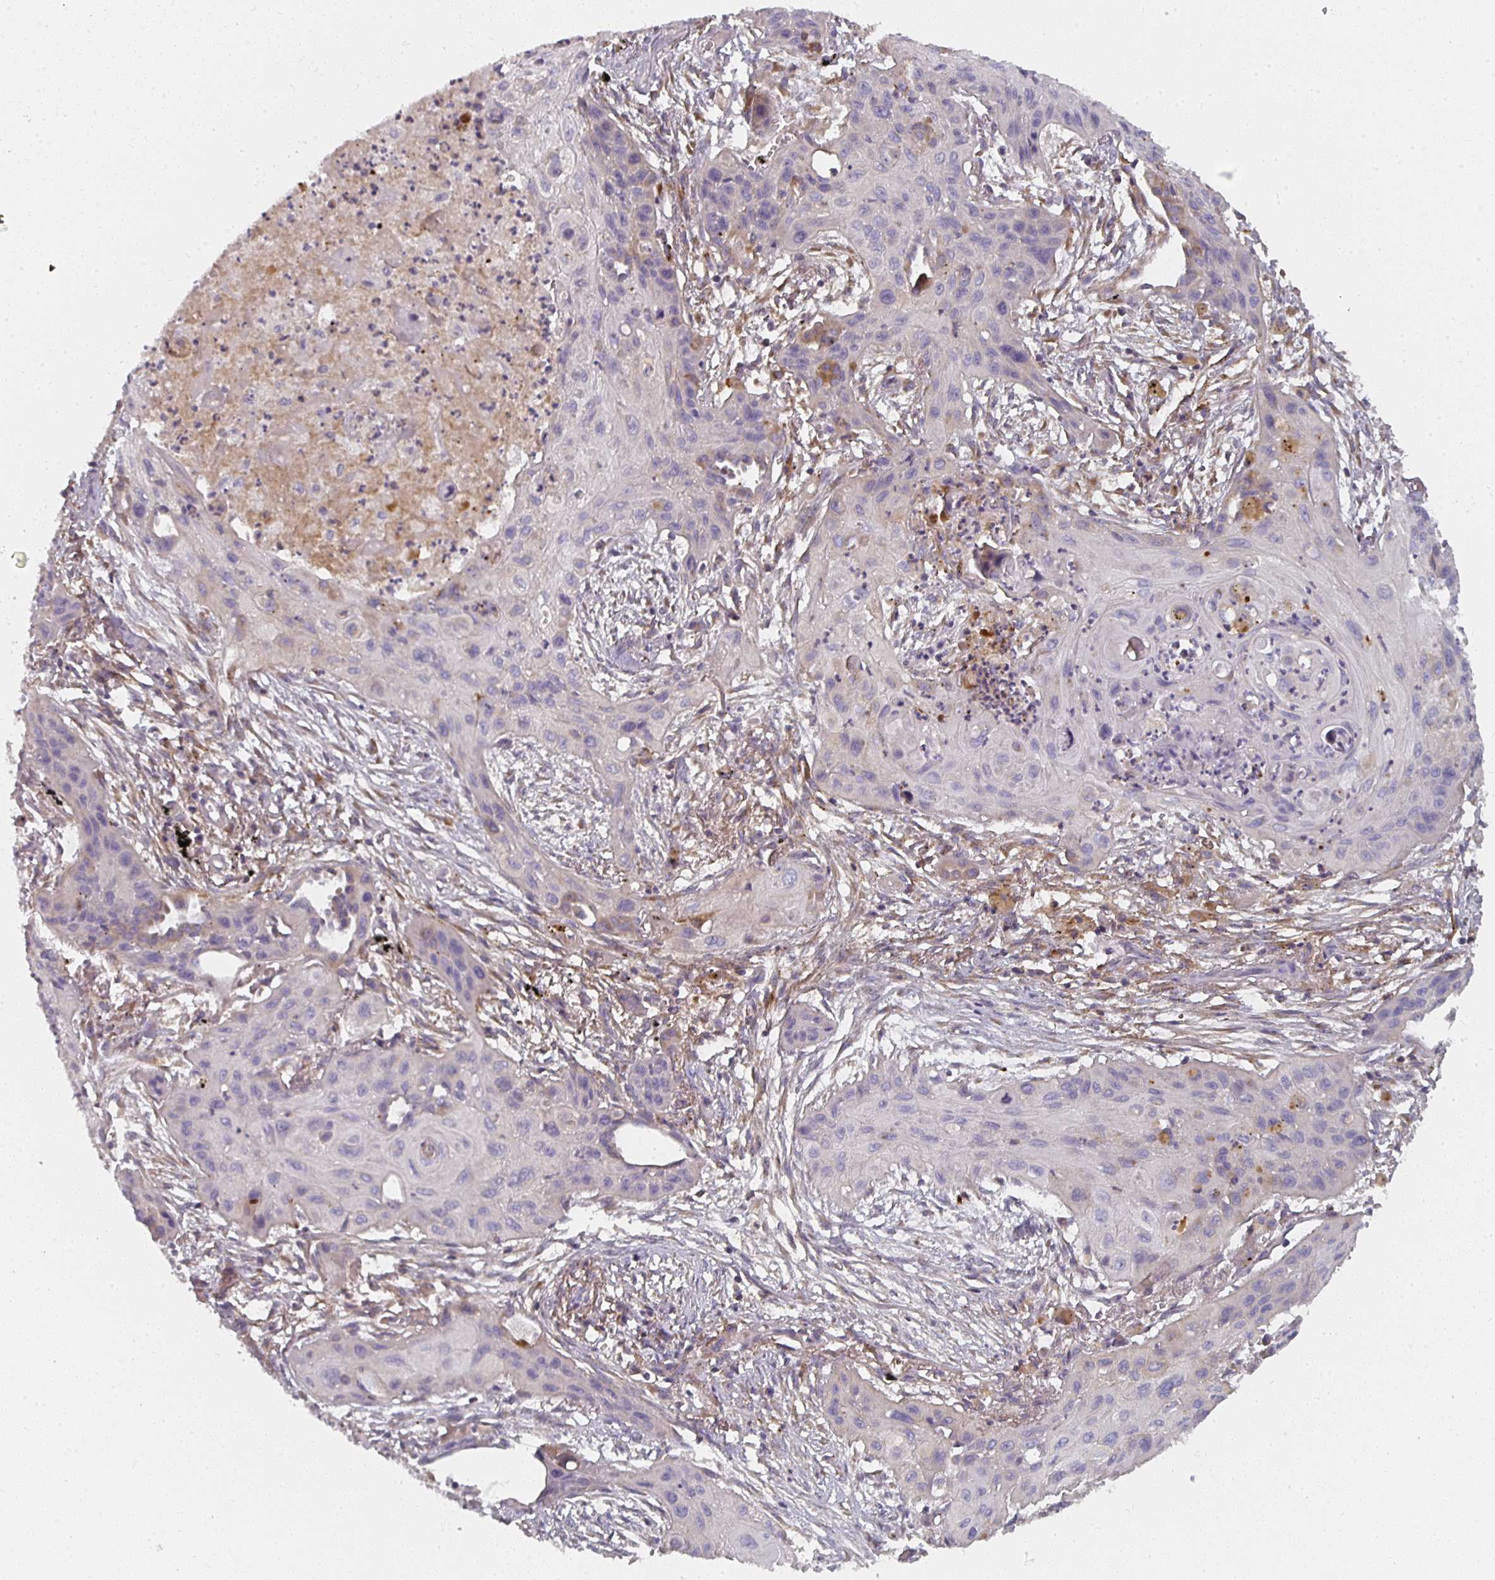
{"staining": {"intensity": "negative", "quantity": "none", "location": "none"}, "tissue": "lung cancer", "cell_type": "Tumor cells", "image_type": "cancer", "snomed": [{"axis": "morphology", "description": "Squamous cell carcinoma, NOS"}, {"axis": "topography", "description": "Lung"}], "caption": "Human squamous cell carcinoma (lung) stained for a protein using IHC exhibits no positivity in tumor cells.", "gene": "CTHRC1", "patient": {"sex": "male", "age": 71}}